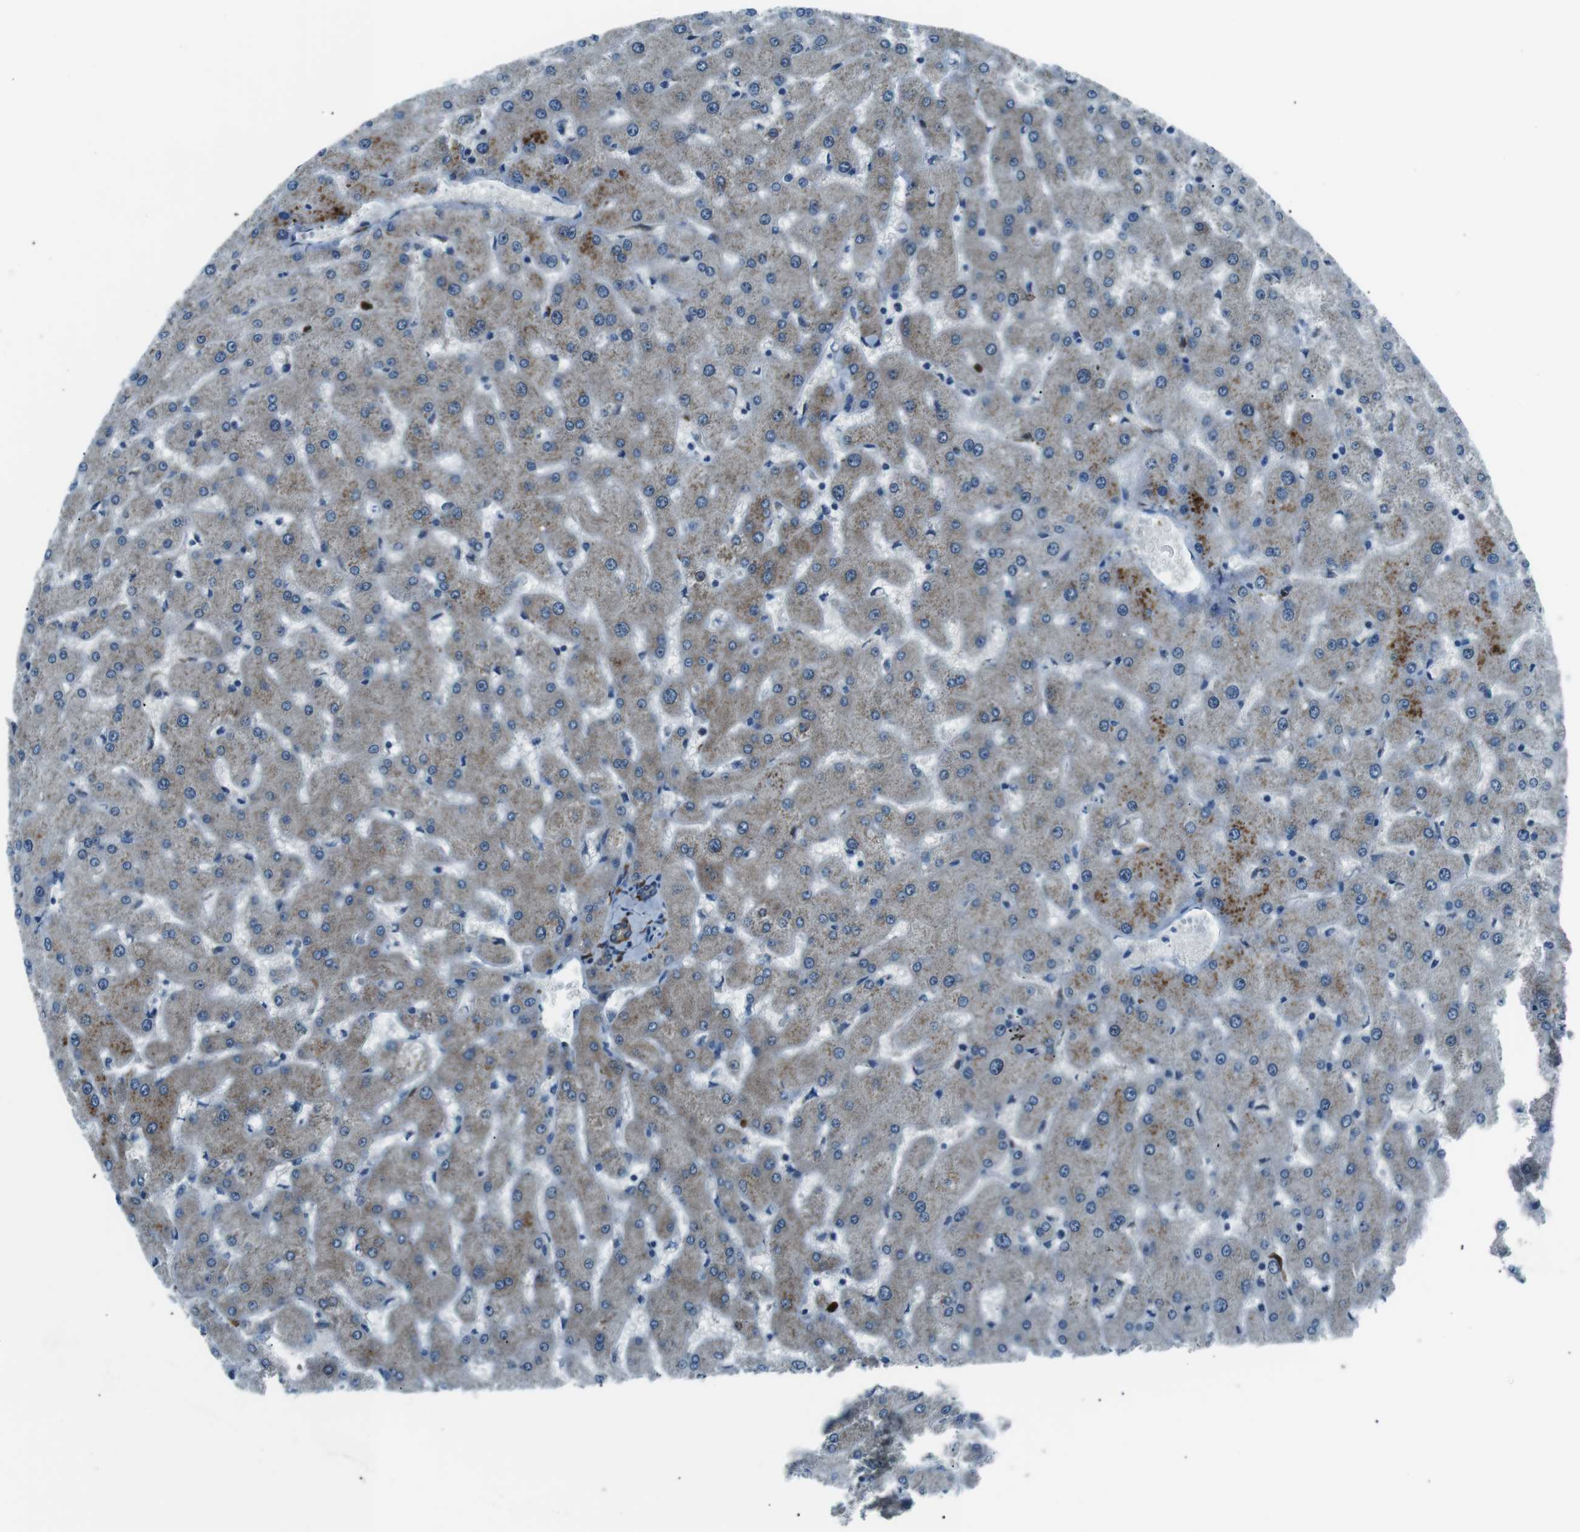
{"staining": {"intensity": "weak", "quantity": ">75%", "location": "cytoplasmic/membranous"}, "tissue": "liver", "cell_type": "Cholangiocytes", "image_type": "normal", "snomed": [{"axis": "morphology", "description": "Normal tissue, NOS"}, {"axis": "topography", "description": "Liver"}], "caption": "This image demonstrates immunohistochemistry staining of benign human liver, with low weak cytoplasmic/membranous staining in approximately >75% of cholangiocytes.", "gene": "BLNK", "patient": {"sex": "female", "age": 63}}